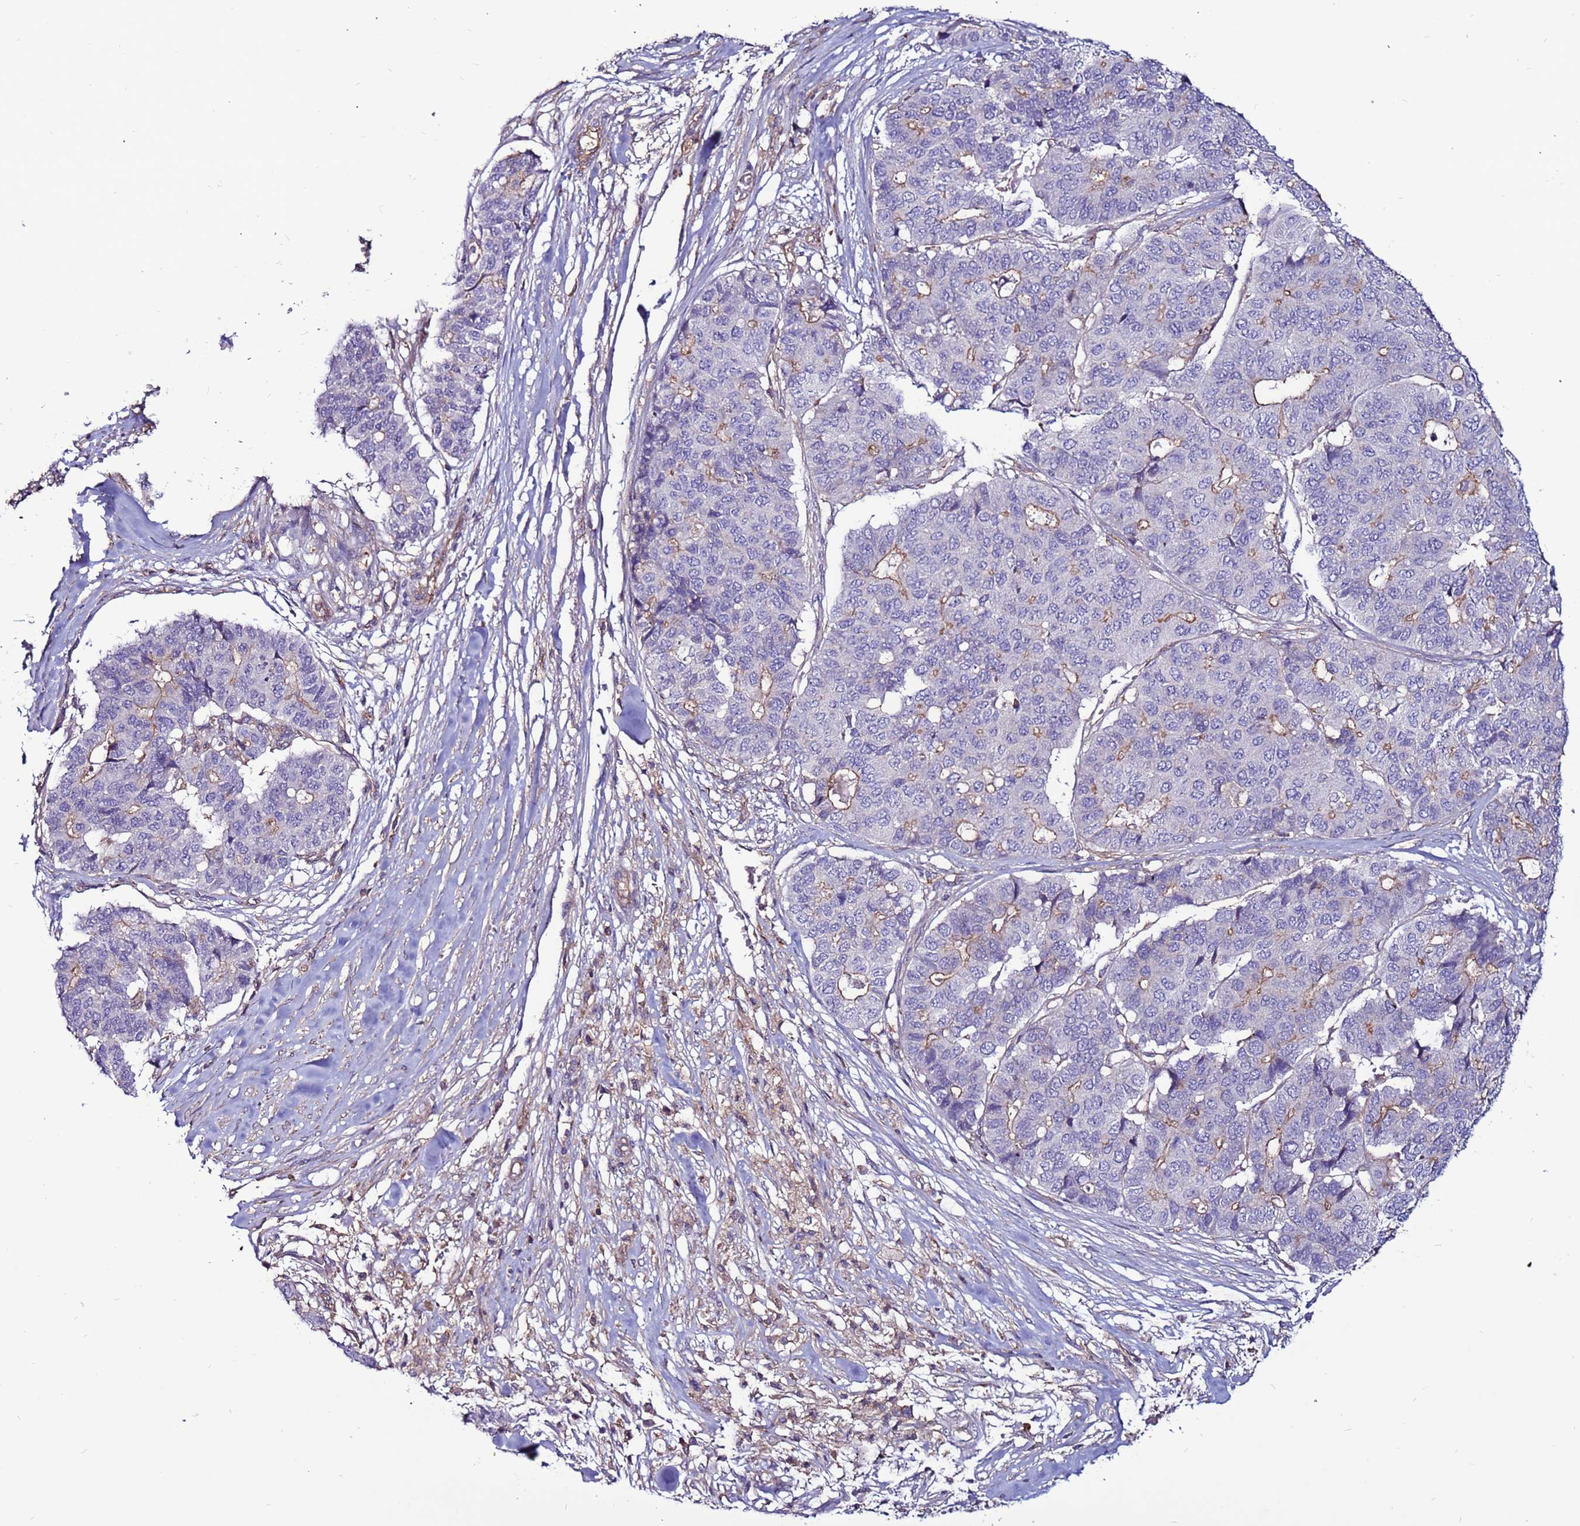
{"staining": {"intensity": "moderate", "quantity": "<25%", "location": "cytoplasmic/membranous"}, "tissue": "pancreatic cancer", "cell_type": "Tumor cells", "image_type": "cancer", "snomed": [{"axis": "morphology", "description": "Adenocarcinoma, NOS"}, {"axis": "topography", "description": "Pancreas"}], "caption": "The immunohistochemical stain shows moderate cytoplasmic/membranous staining in tumor cells of pancreatic cancer tissue.", "gene": "NRN1L", "patient": {"sex": "male", "age": 50}}